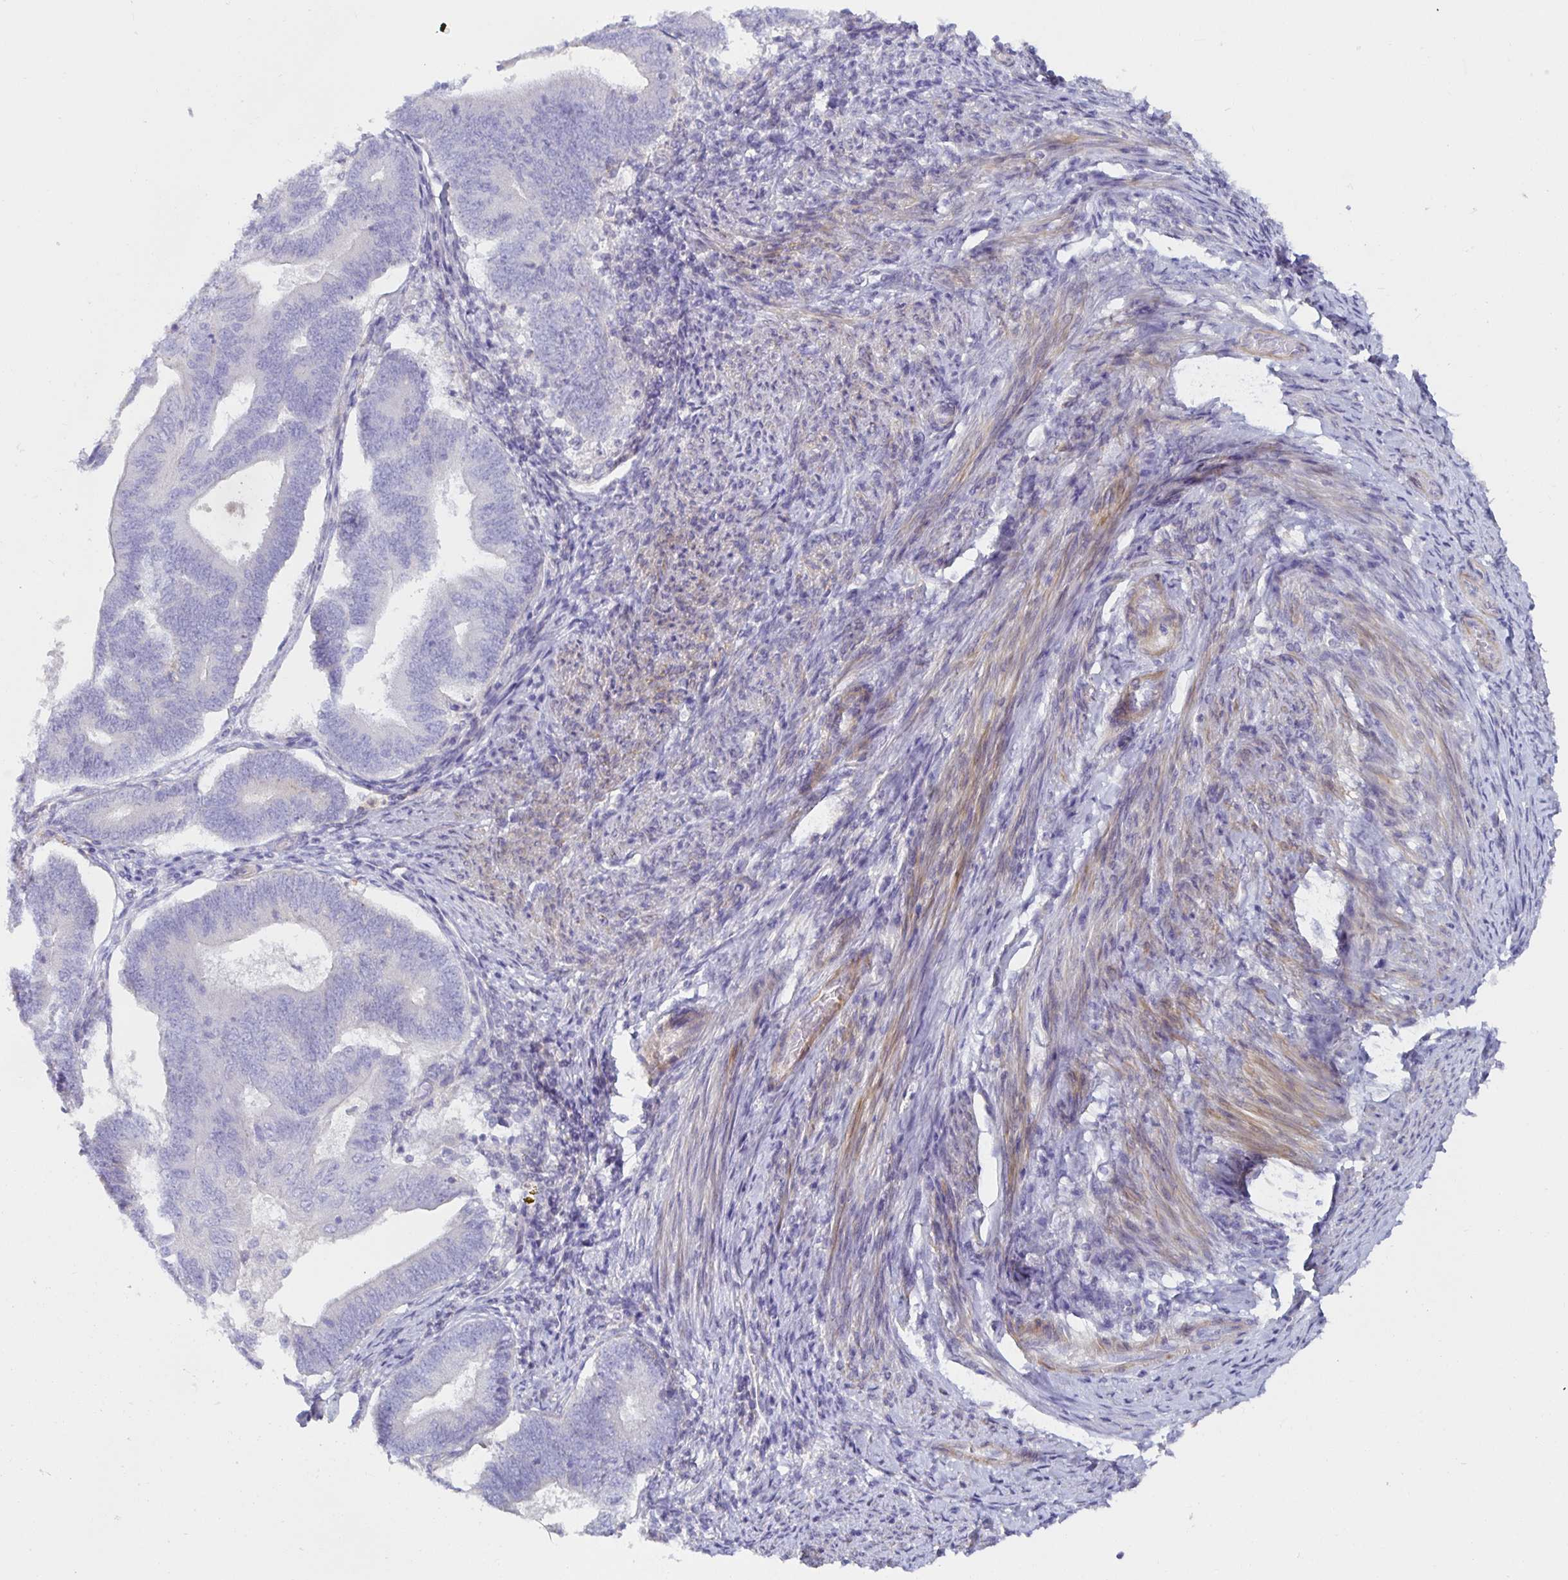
{"staining": {"intensity": "negative", "quantity": "none", "location": "none"}, "tissue": "endometrial cancer", "cell_type": "Tumor cells", "image_type": "cancer", "snomed": [{"axis": "morphology", "description": "Adenocarcinoma, NOS"}, {"axis": "topography", "description": "Endometrium"}], "caption": "Image shows no protein expression in tumor cells of endometrial adenocarcinoma tissue.", "gene": "METTL22", "patient": {"sex": "female", "age": 70}}